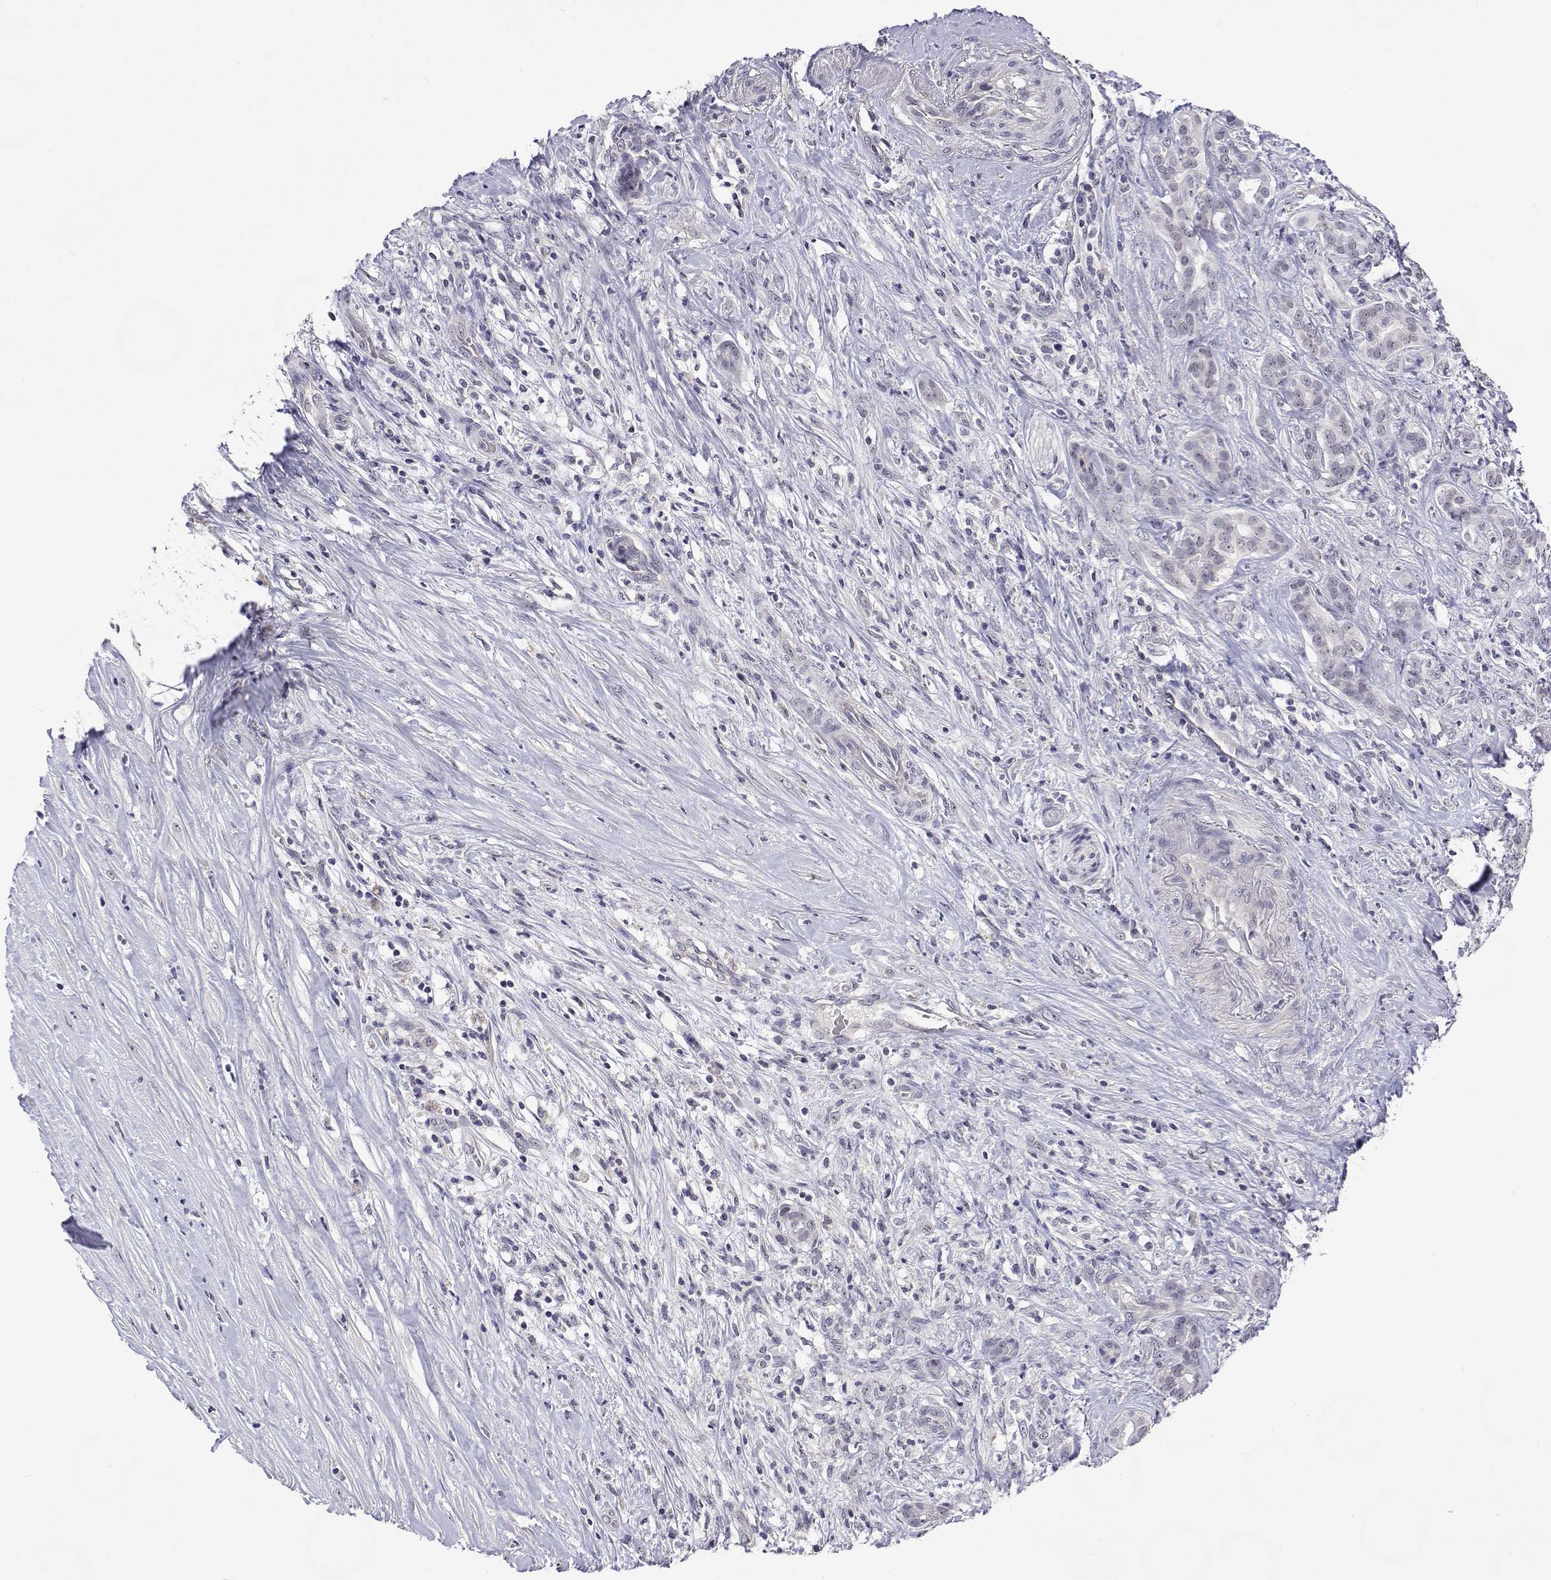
{"staining": {"intensity": "negative", "quantity": "none", "location": "none"}, "tissue": "pancreatic cancer", "cell_type": "Tumor cells", "image_type": "cancer", "snomed": [{"axis": "morphology", "description": "Normal tissue, NOS"}, {"axis": "morphology", "description": "Inflammation, NOS"}, {"axis": "morphology", "description": "Adenocarcinoma, NOS"}, {"axis": "topography", "description": "Pancreas"}], "caption": "Photomicrograph shows no significant protein staining in tumor cells of adenocarcinoma (pancreatic).", "gene": "NHP2", "patient": {"sex": "male", "age": 57}}